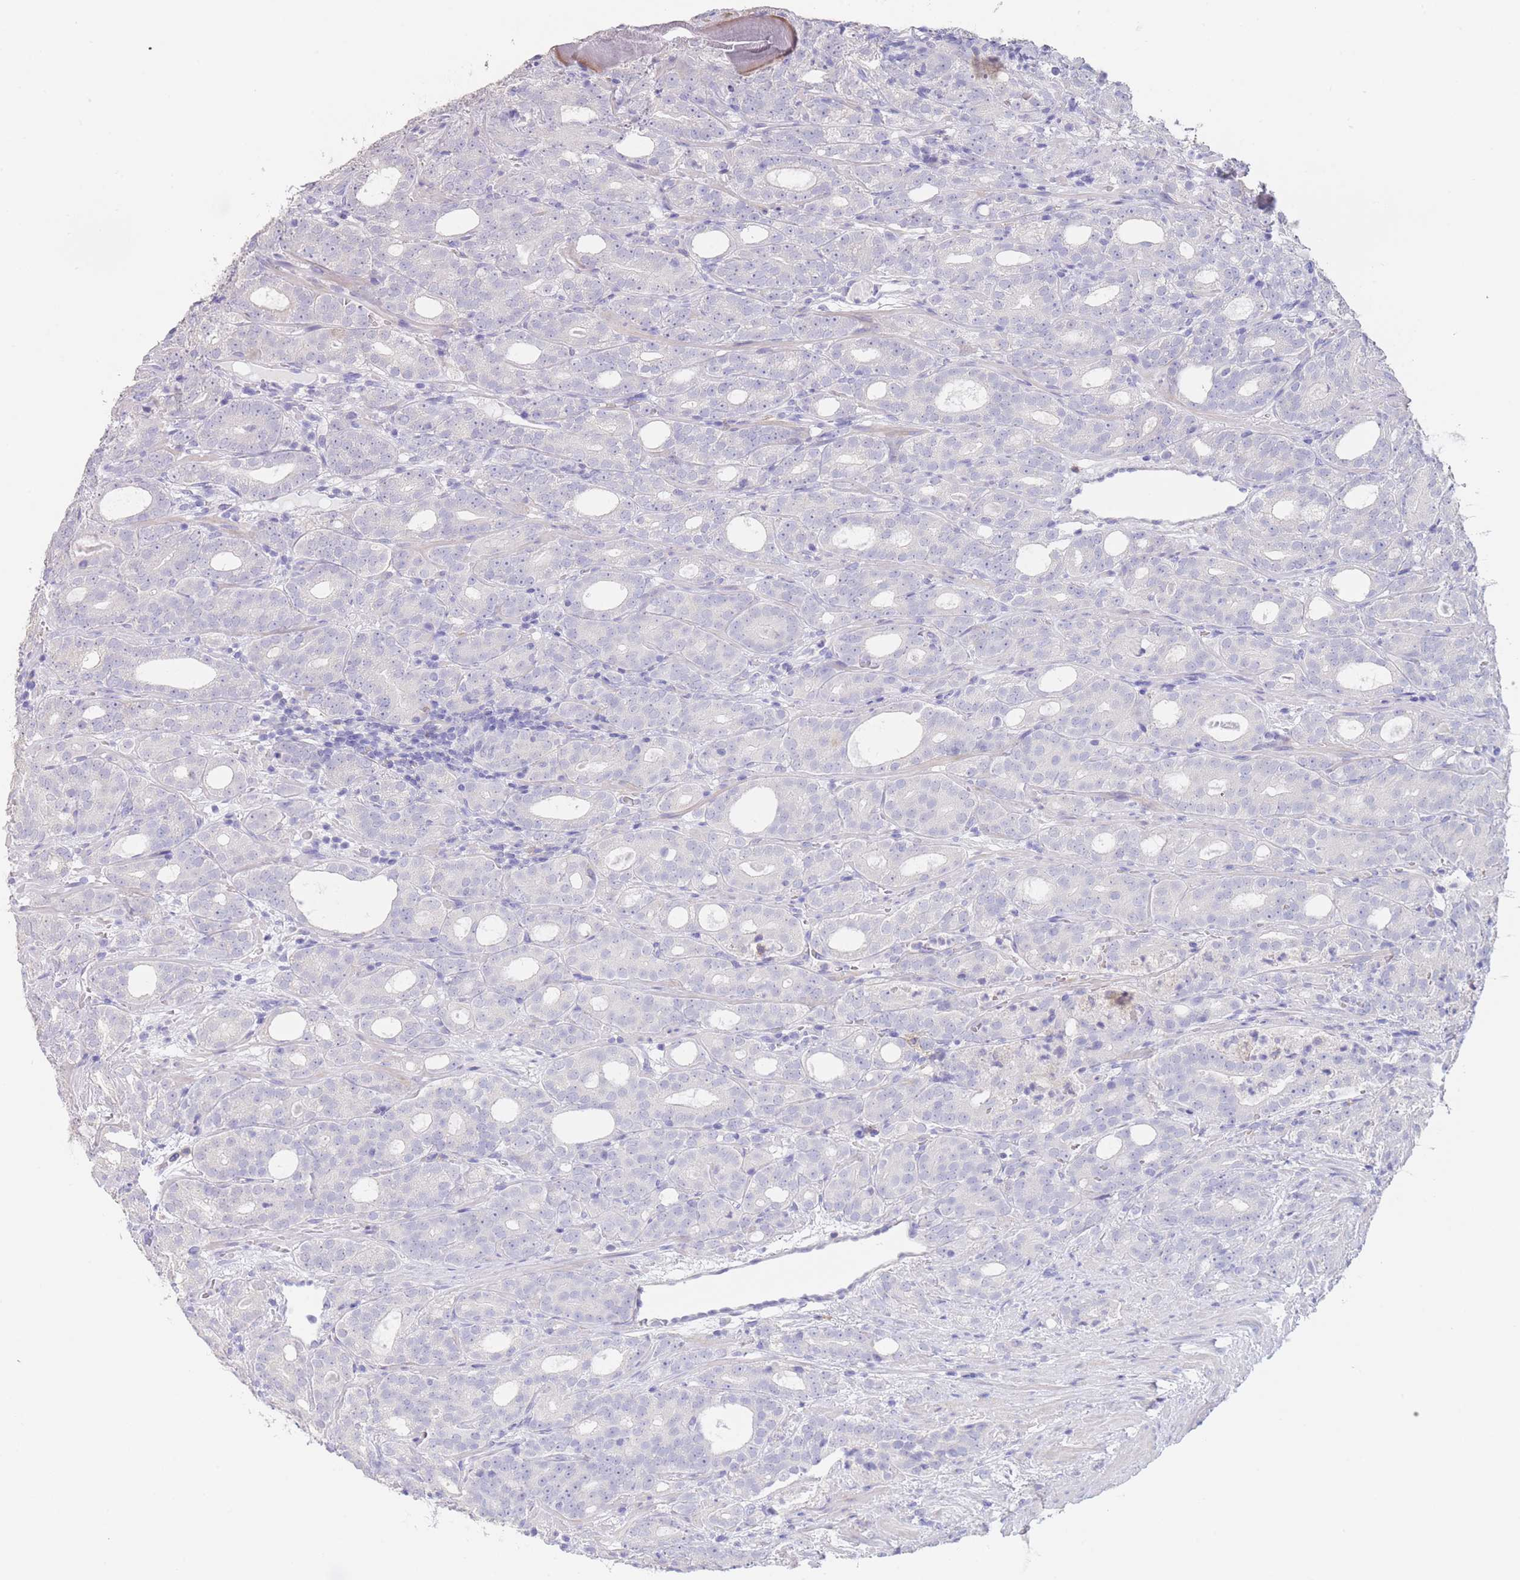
{"staining": {"intensity": "negative", "quantity": "none", "location": "none"}, "tissue": "prostate cancer", "cell_type": "Tumor cells", "image_type": "cancer", "snomed": [{"axis": "morphology", "description": "Adenocarcinoma, High grade"}, {"axis": "topography", "description": "Prostate"}], "caption": "DAB immunohistochemical staining of human prostate high-grade adenocarcinoma displays no significant staining in tumor cells.", "gene": "CD37", "patient": {"sex": "male", "age": 64}}